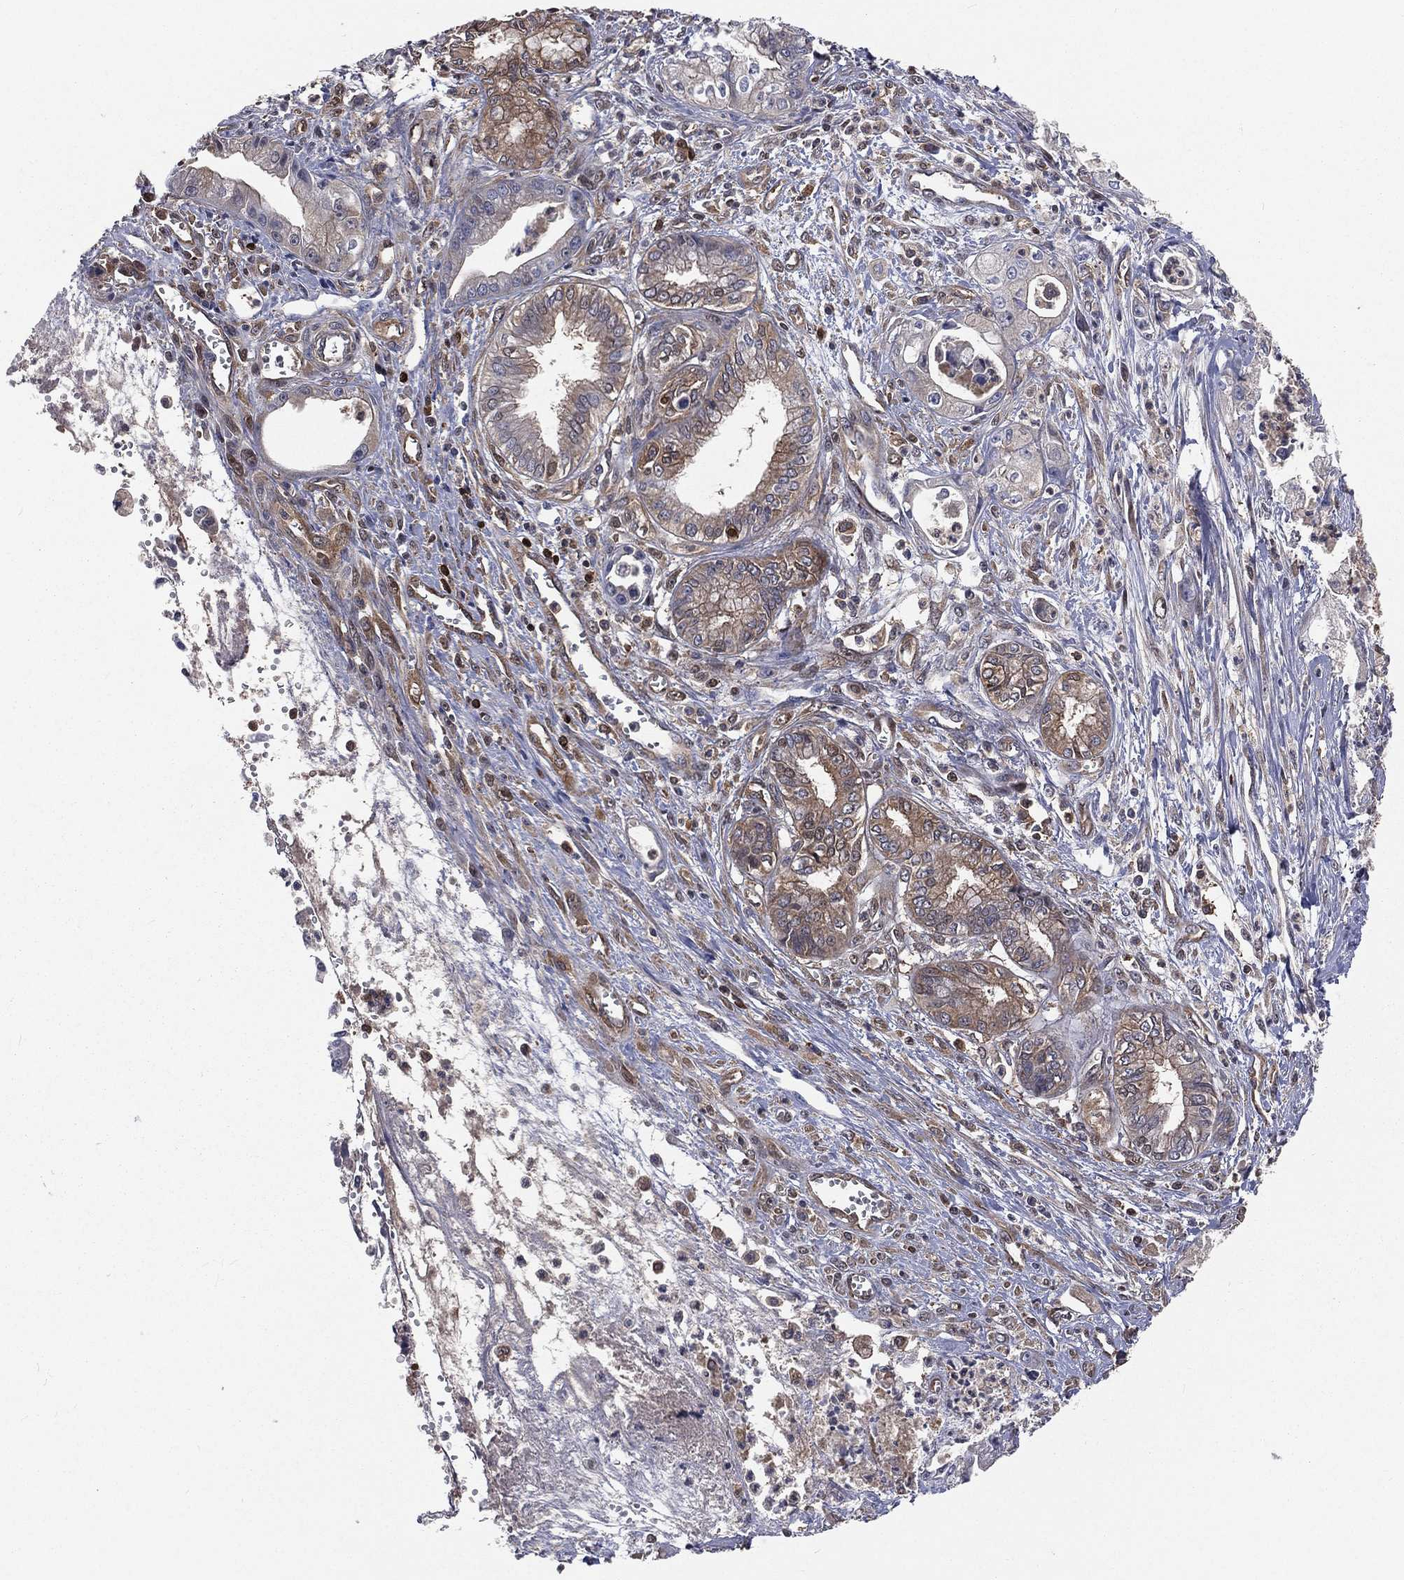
{"staining": {"intensity": "weak", "quantity": "25%-75%", "location": "cytoplasmic/membranous"}, "tissue": "pancreatic cancer", "cell_type": "Tumor cells", "image_type": "cancer", "snomed": [{"axis": "morphology", "description": "Adenocarcinoma, NOS"}, {"axis": "topography", "description": "Pancreas"}], "caption": "About 25%-75% of tumor cells in human adenocarcinoma (pancreatic) exhibit weak cytoplasmic/membranous protein expression as visualized by brown immunohistochemical staining.", "gene": "TBC1D2", "patient": {"sex": "female", "age": 65}}